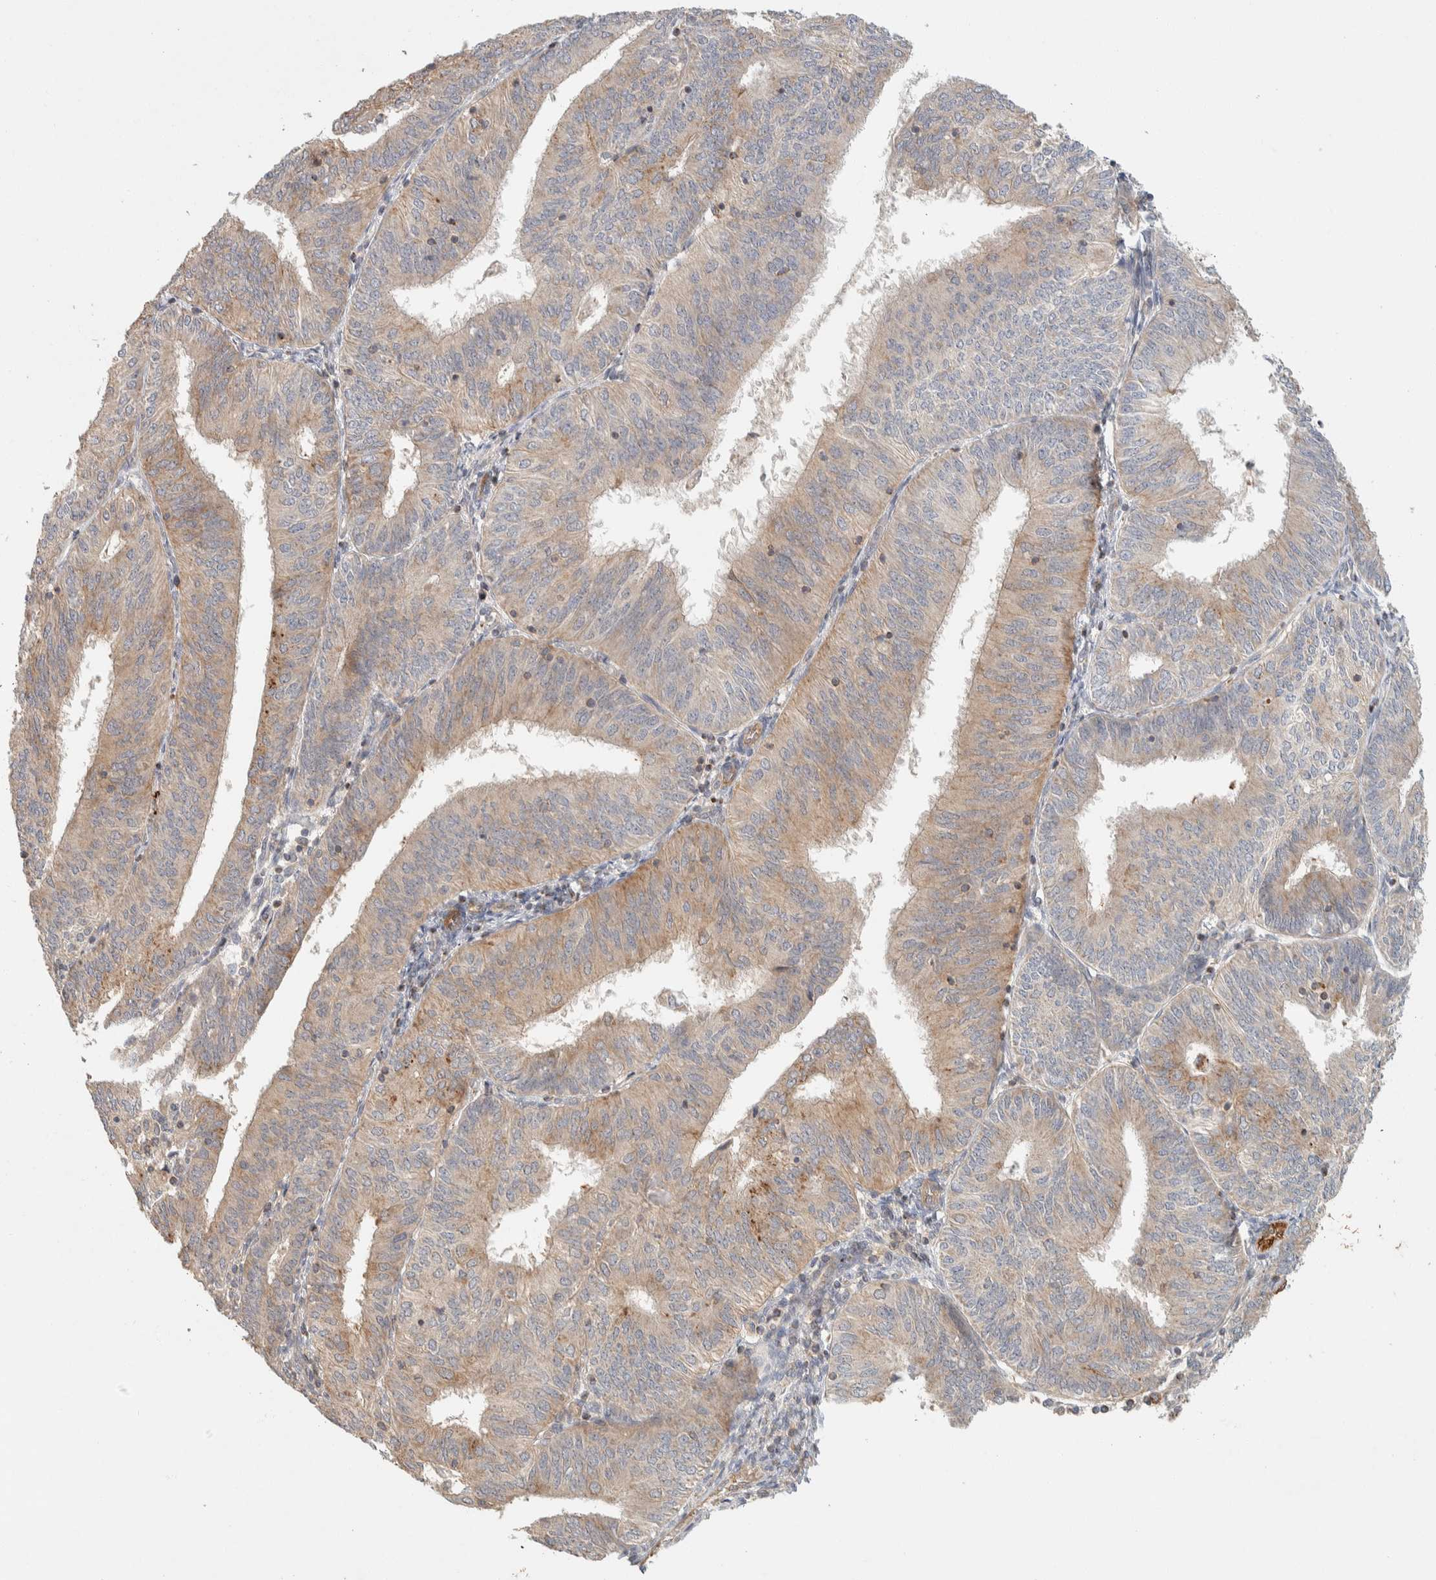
{"staining": {"intensity": "weak", "quantity": ">75%", "location": "cytoplasmic/membranous"}, "tissue": "endometrial cancer", "cell_type": "Tumor cells", "image_type": "cancer", "snomed": [{"axis": "morphology", "description": "Adenocarcinoma, NOS"}, {"axis": "topography", "description": "Endometrium"}], "caption": "This photomicrograph reveals immunohistochemistry (IHC) staining of human endometrial adenocarcinoma, with low weak cytoplasmic/membranous staining in about >75% of tumor cells.", "gene": "KIF9", "patient": {"sex": "female", "age": 58}}